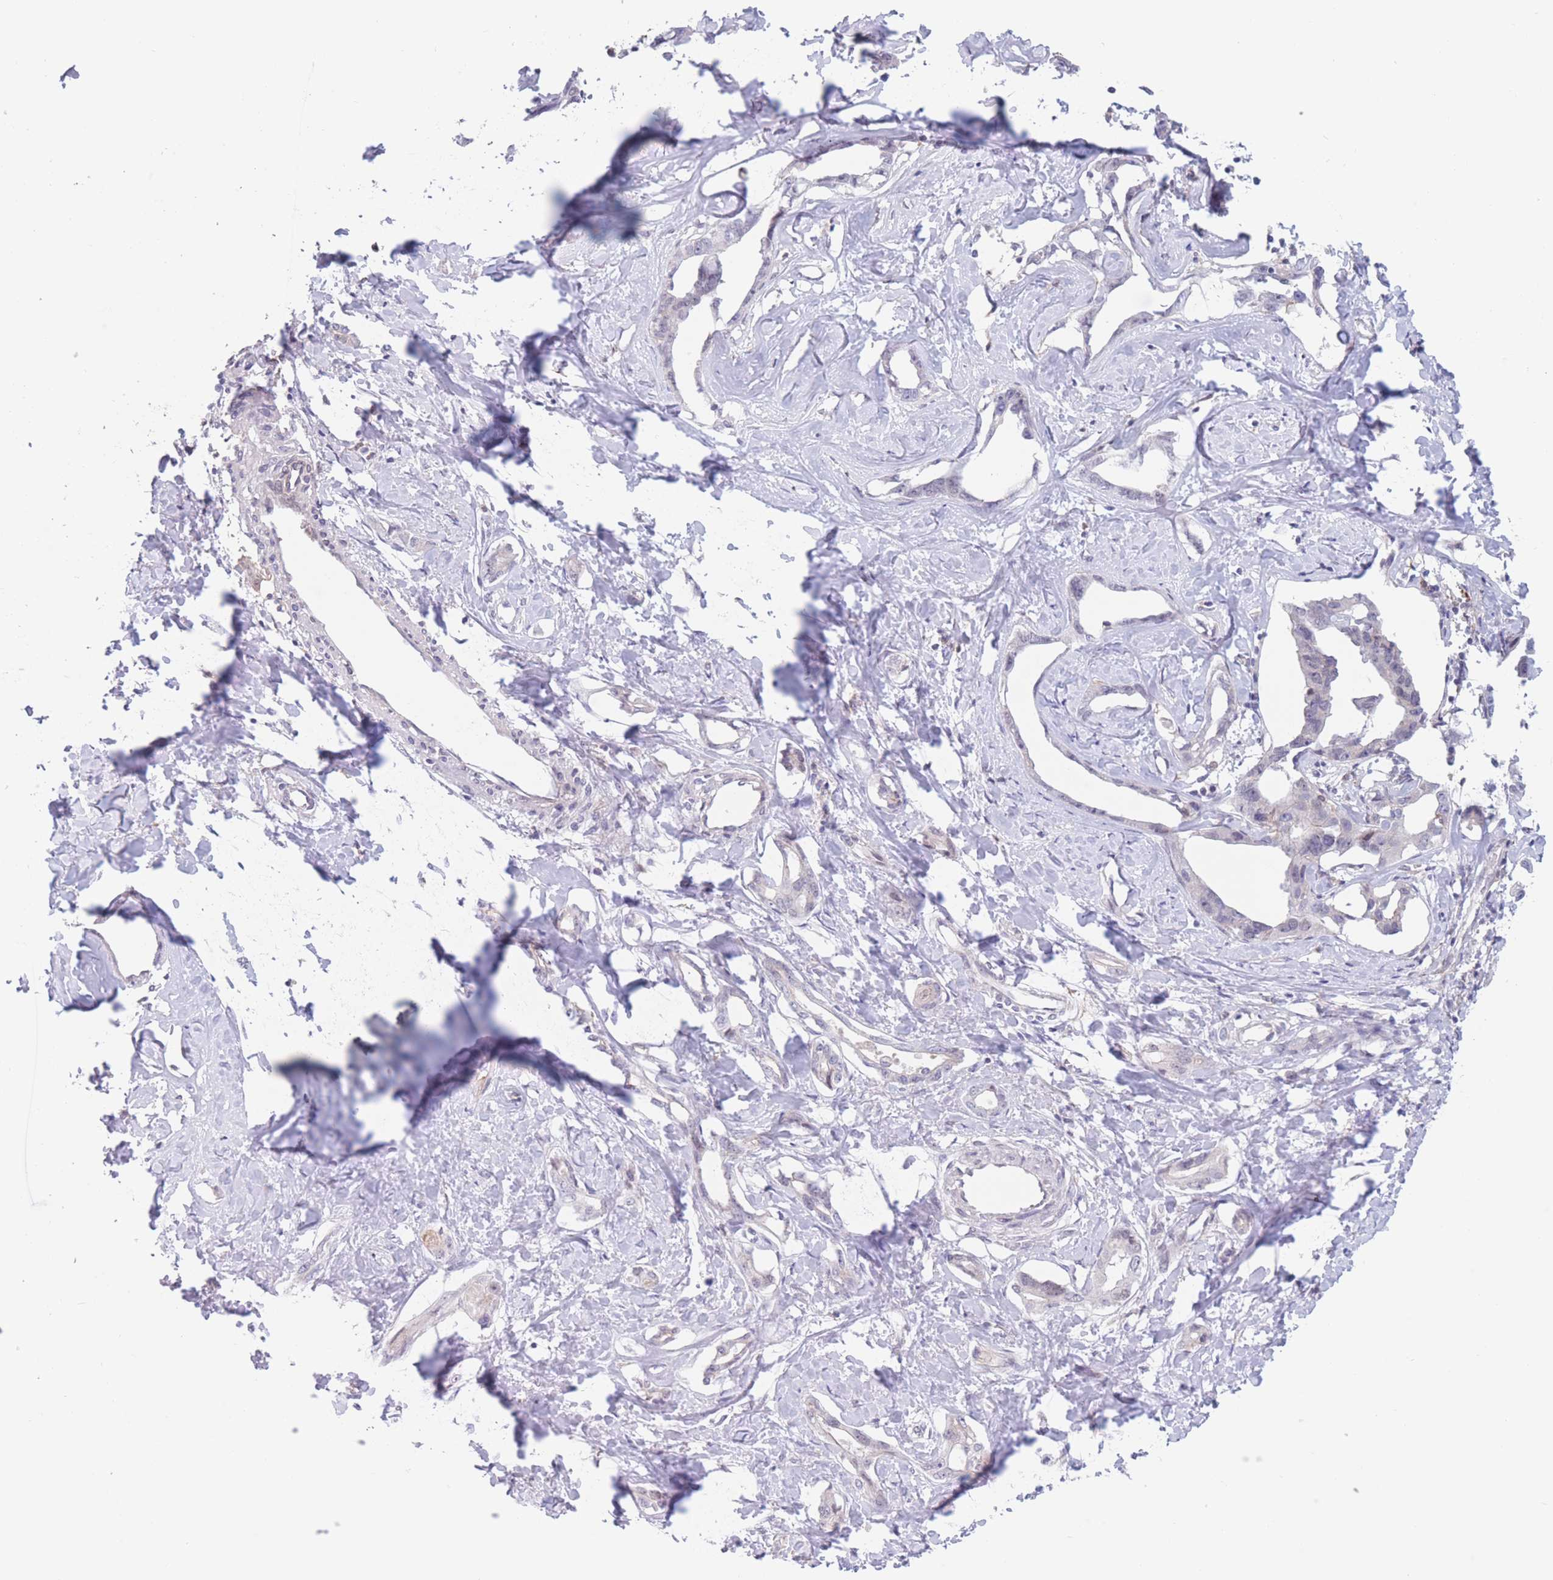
{"staining": {"intensity": "negative", "quantity": "none", "location": "none"}, "tissue": "liver cancer", "cell_type": "Tumor cells", "image_type": "cancer", "snomed": [{"axis": "morphology", "description": "Cholangiocarcinoma"}, {"axis": "topography", "description": "Liver"}], "caption": "The image reveals no significant expression in tumor cells of liver cholangiocarcinoma.", "gene": "PODXL", "patient": {"sex": "male", "age": 59}}